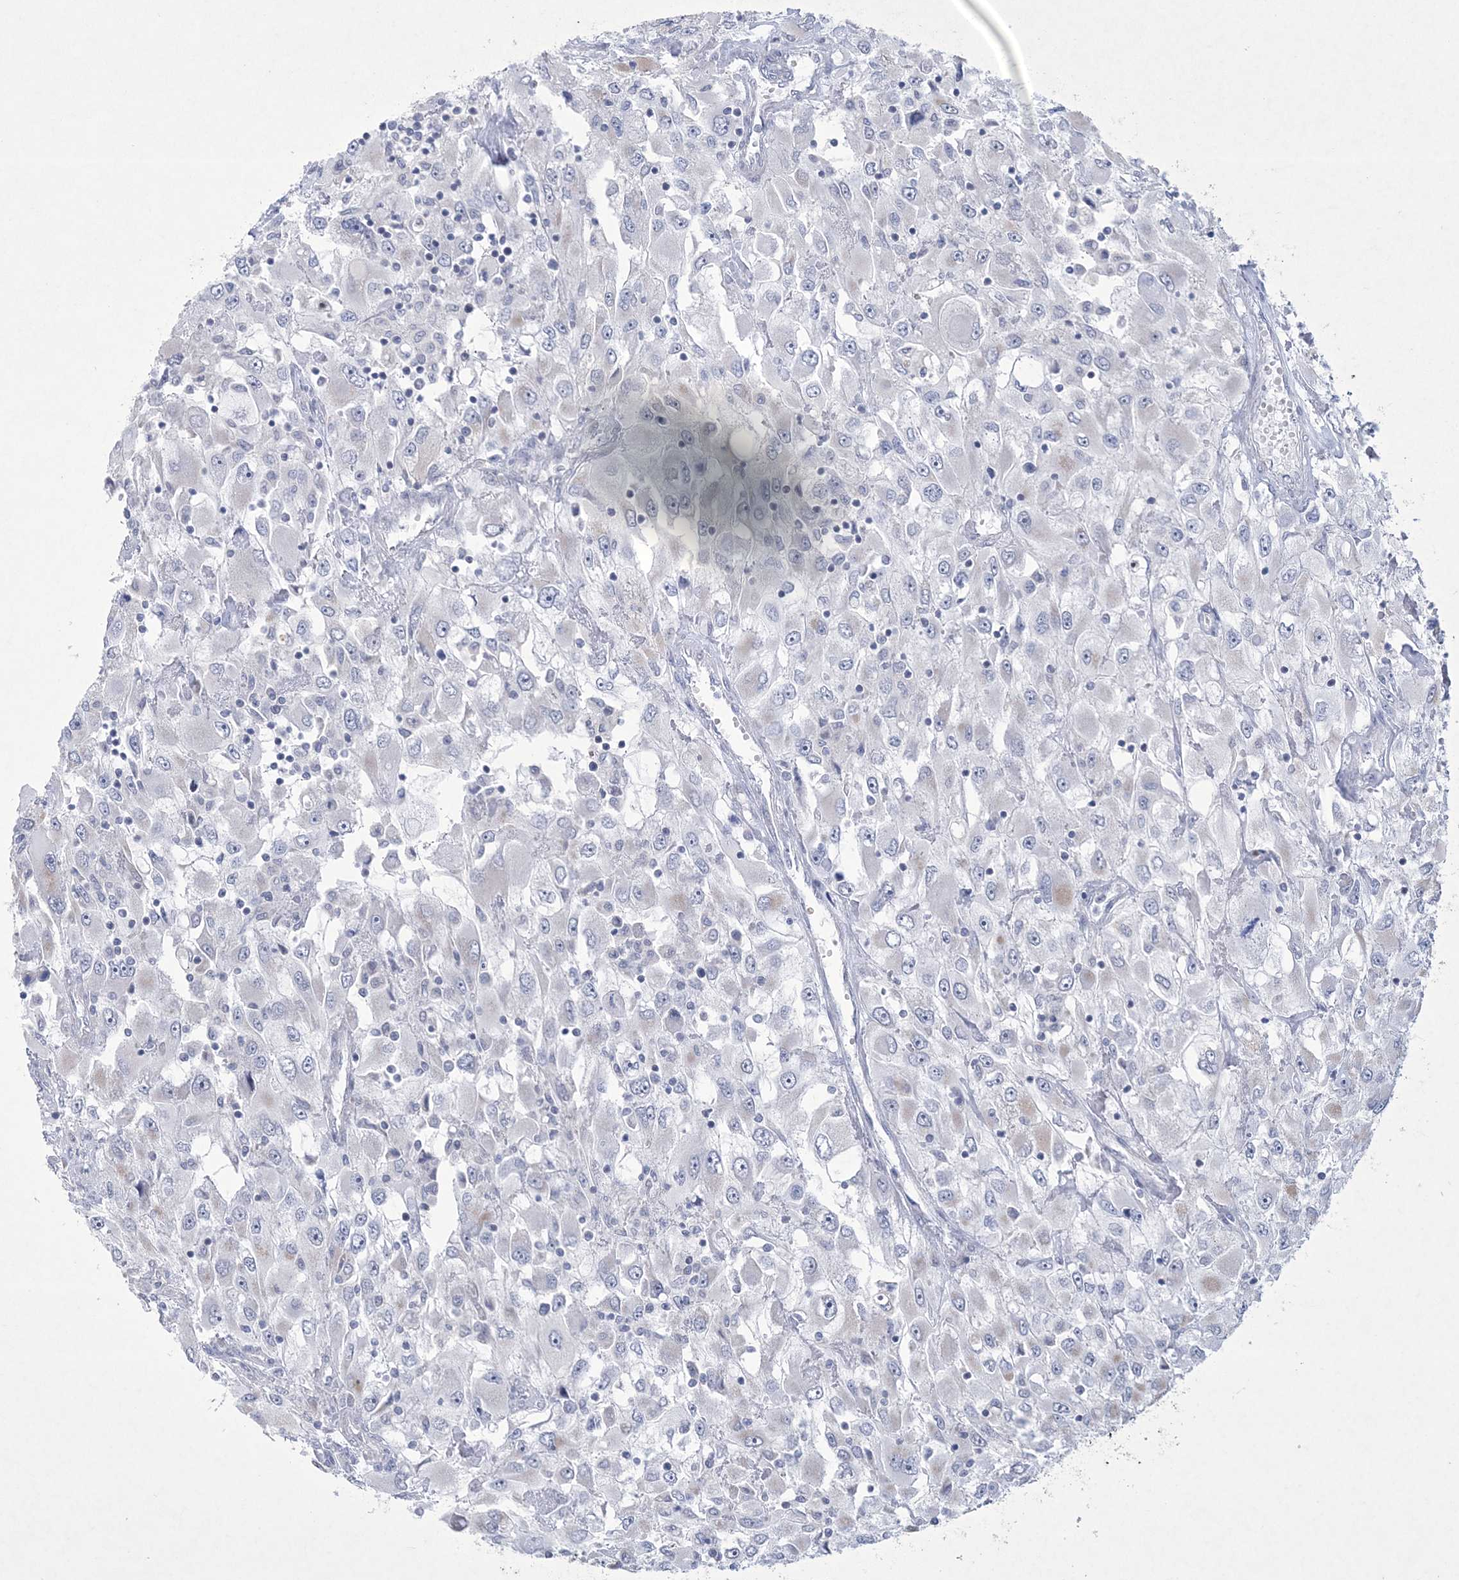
{"staining": {"intensity": "negative", "quantity": "none", "location": "none"}, "tissue": "renal cancer", "cell_type": "Tumor cells", "image_type": "cancer", "snomed": [{"axis": "morphology", "description": "Adenocarcinoma, NOS"}, {"axis": "topography", "description": "Kidney"}], "caption": "High magnification brightfield microscopy of adenocarcinoma (renal) stained with DAB (3,3'-diaminobenzidine) (brown) and counterstained with hematoxylin (blue): tumor cells show no significant expression. The staining is performed using DAB (3,3'-diaminobenzidine) brown chromogen with nuclei counter-stained in using hematoxylin.", "gene": "CES4A", "patient": {"sex": "female", "age": 52}}